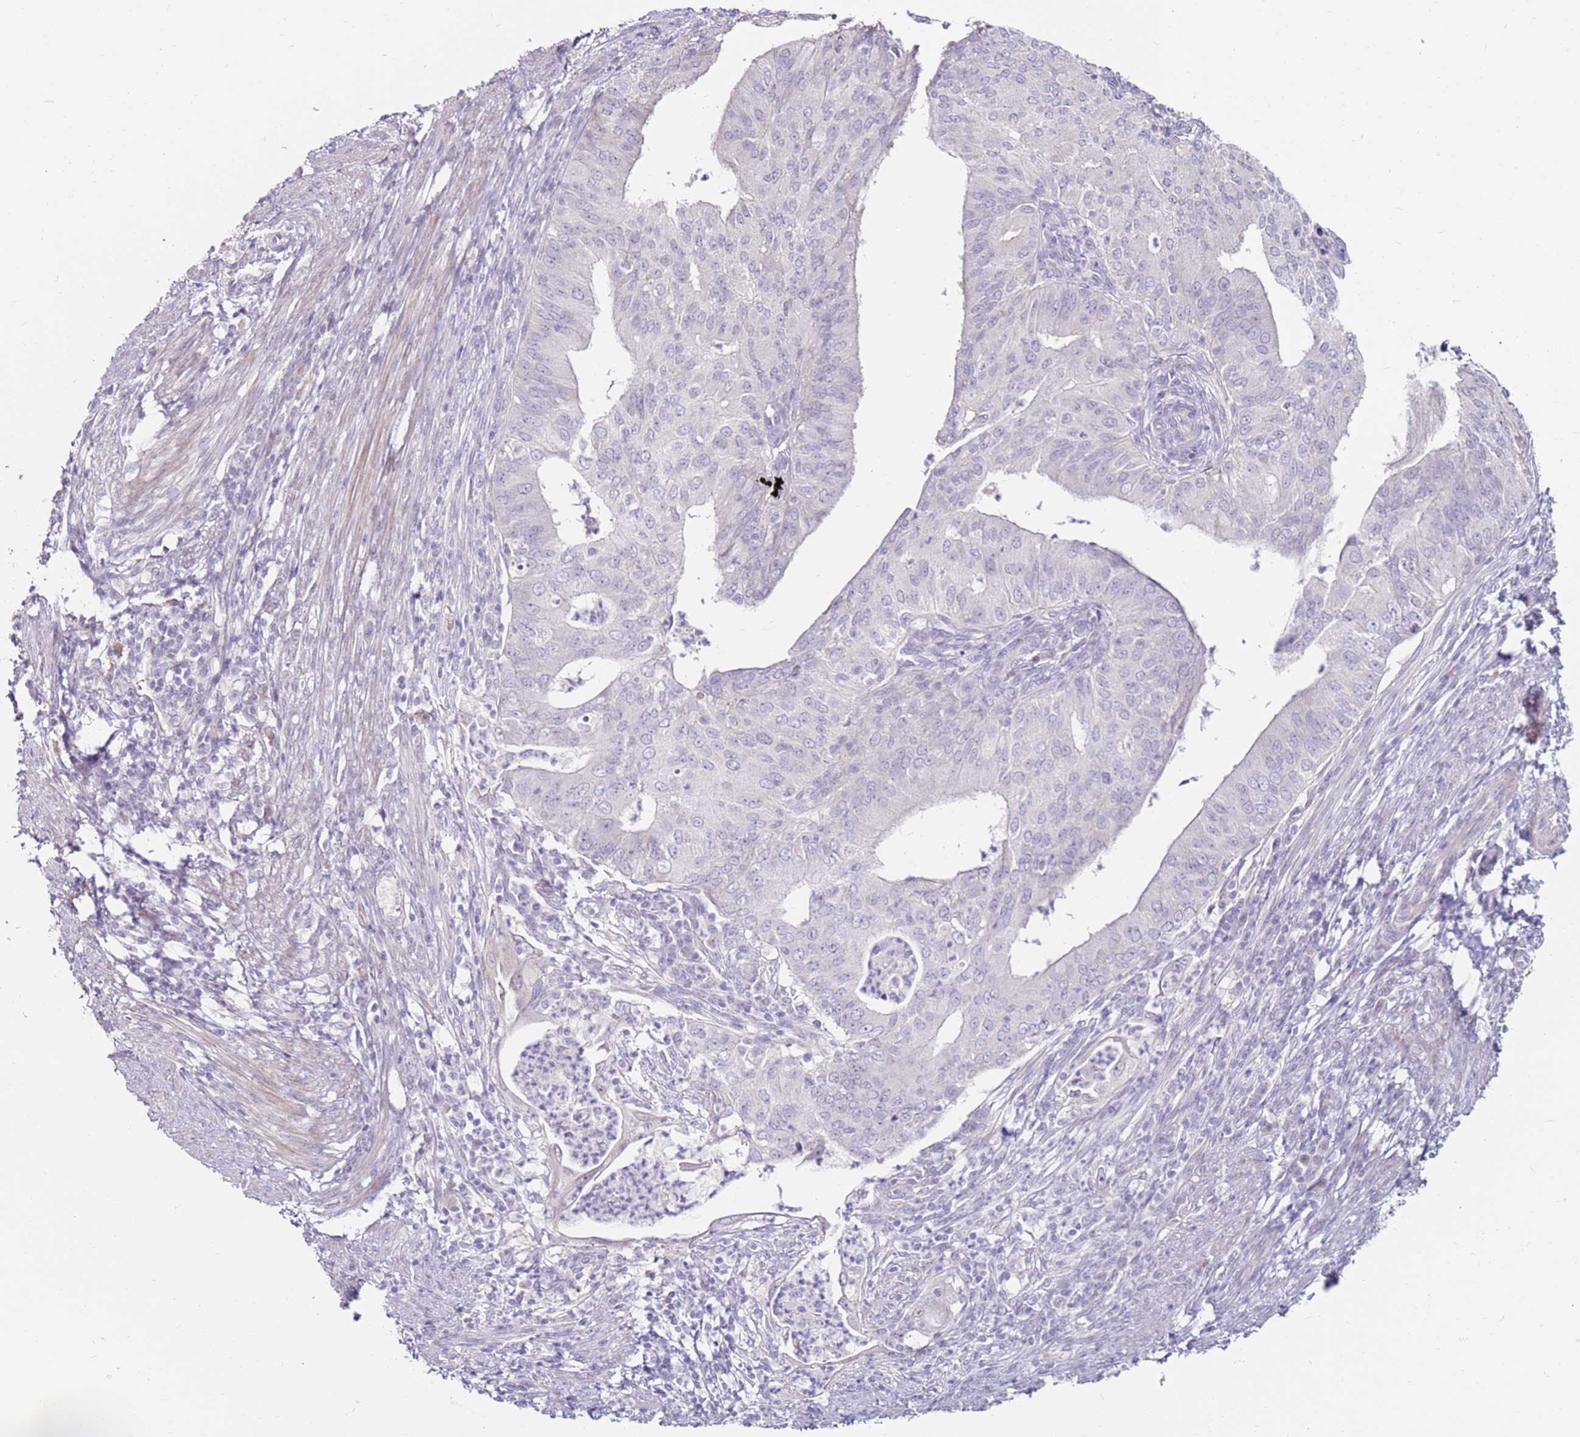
{"staining": {"intensity": "negative", "quantity": "none", "location": "none"}, "tissue": "endometrial cancer", "cell_type": "Tumor cells", "image_type": "cancer", "snomed": [{"axis": "morphology", "description": "Adenocarcinoma, NOS"}, {"axis": "topography", "description": "Endometrium"}], "caption": "Immunohistochemistry histopathology image of neoplastic tissue: human adenocarcinoma (endometrial) stained with DAB demonstrates no significant protein positivity in tumor cells.", "gene": "RARS2", "patient": {"sex": "female", "age": 50}}